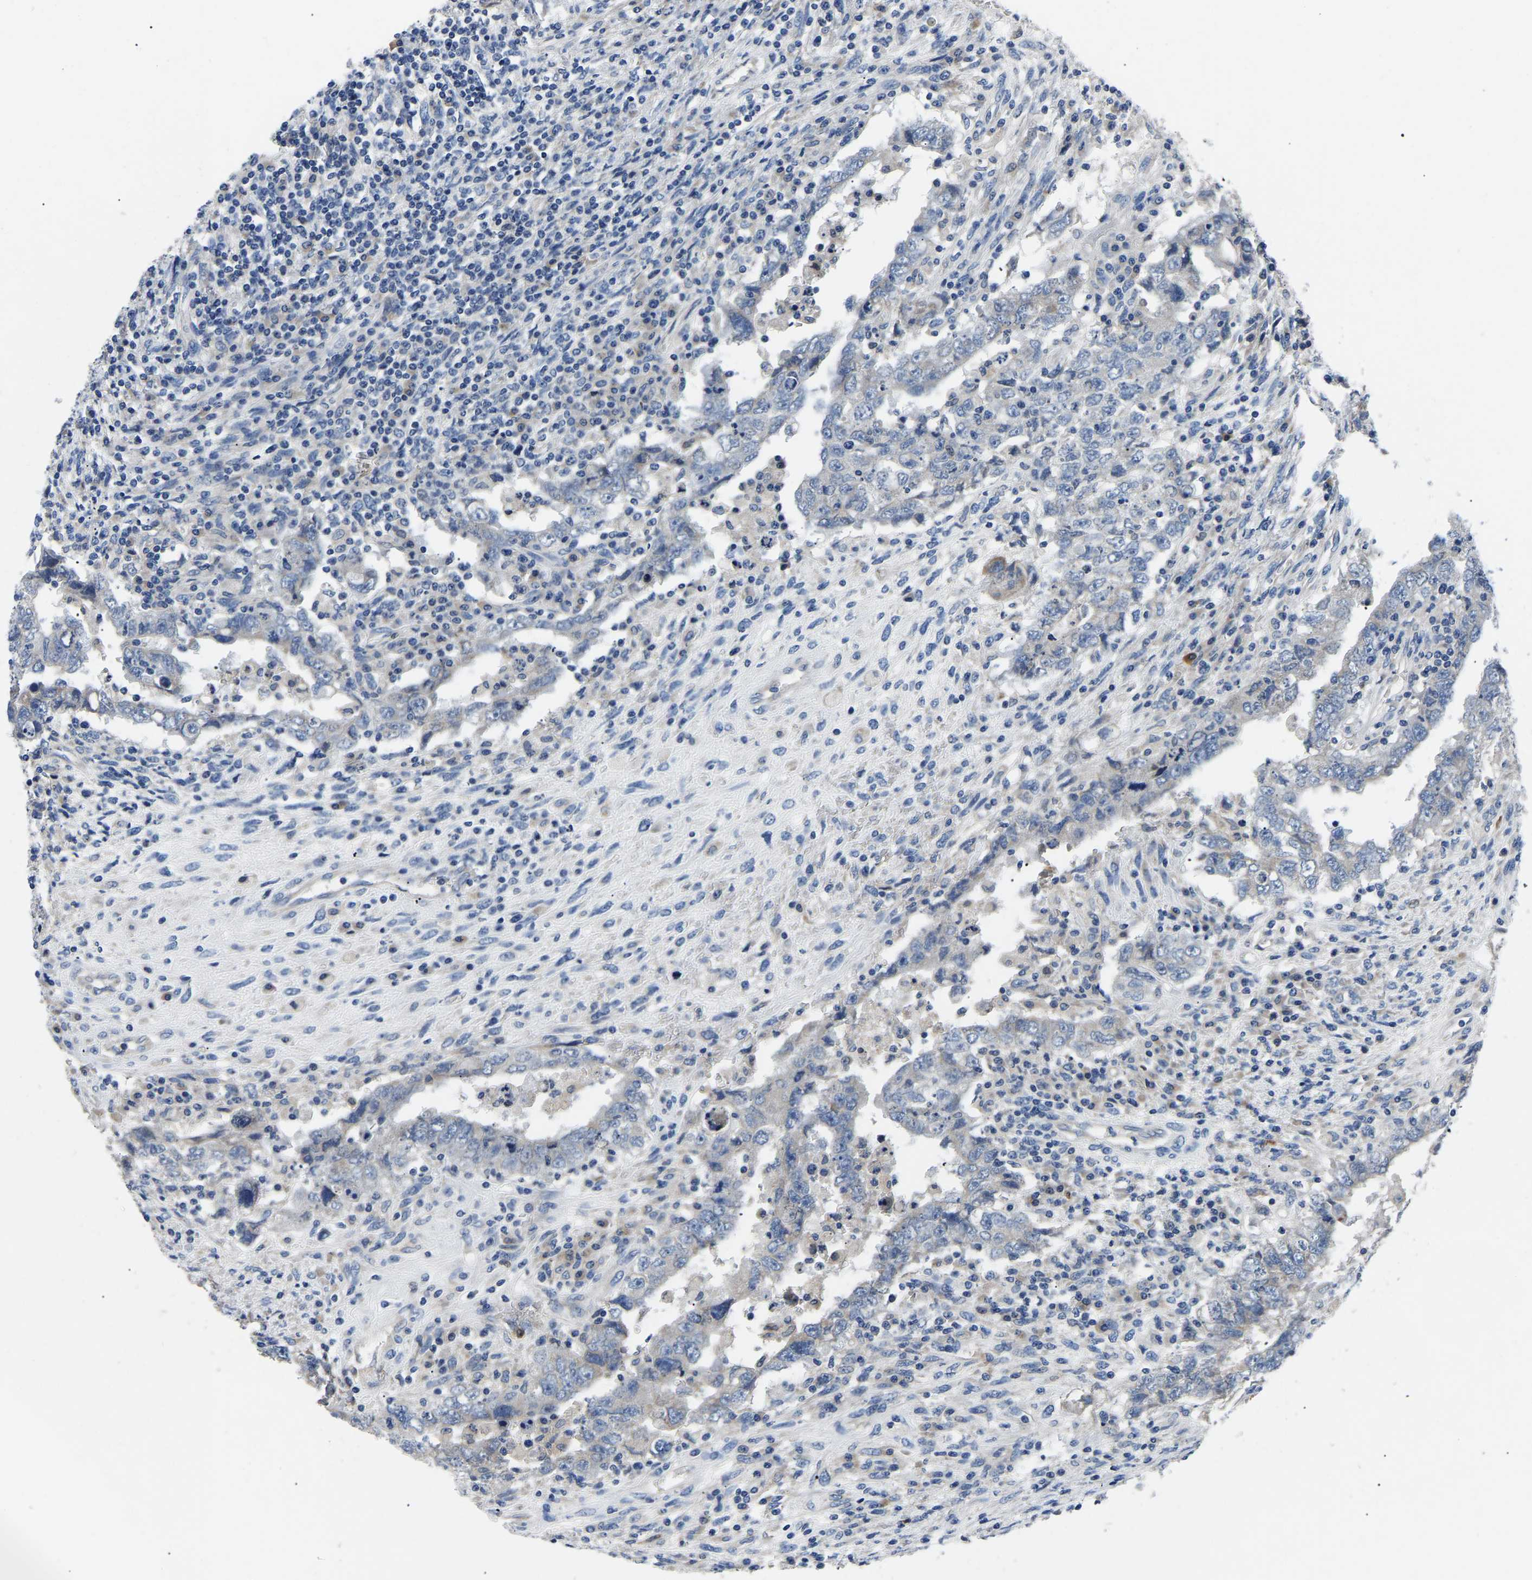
{"staining": {"intensity": "negative", "quantity": "none", "location": "none"}, "tissue": "testis cancer", "cell_type": "Tumor cells", "image_type": "cancer", "snomed": [{"axis": "morphology", "description": "Carcinoma, Embryonal, NOS"}, {"axis": "topography", "description": "Testis"}], "caption": "Immunohistochemistry micrograph of neoplastic tissue: embryonal carcinoma (testis) stained with DAB displays no significant protein expression in tumor cells.", "gene": "TOR1B", "patient": {"sex": "male", "age": 26}}